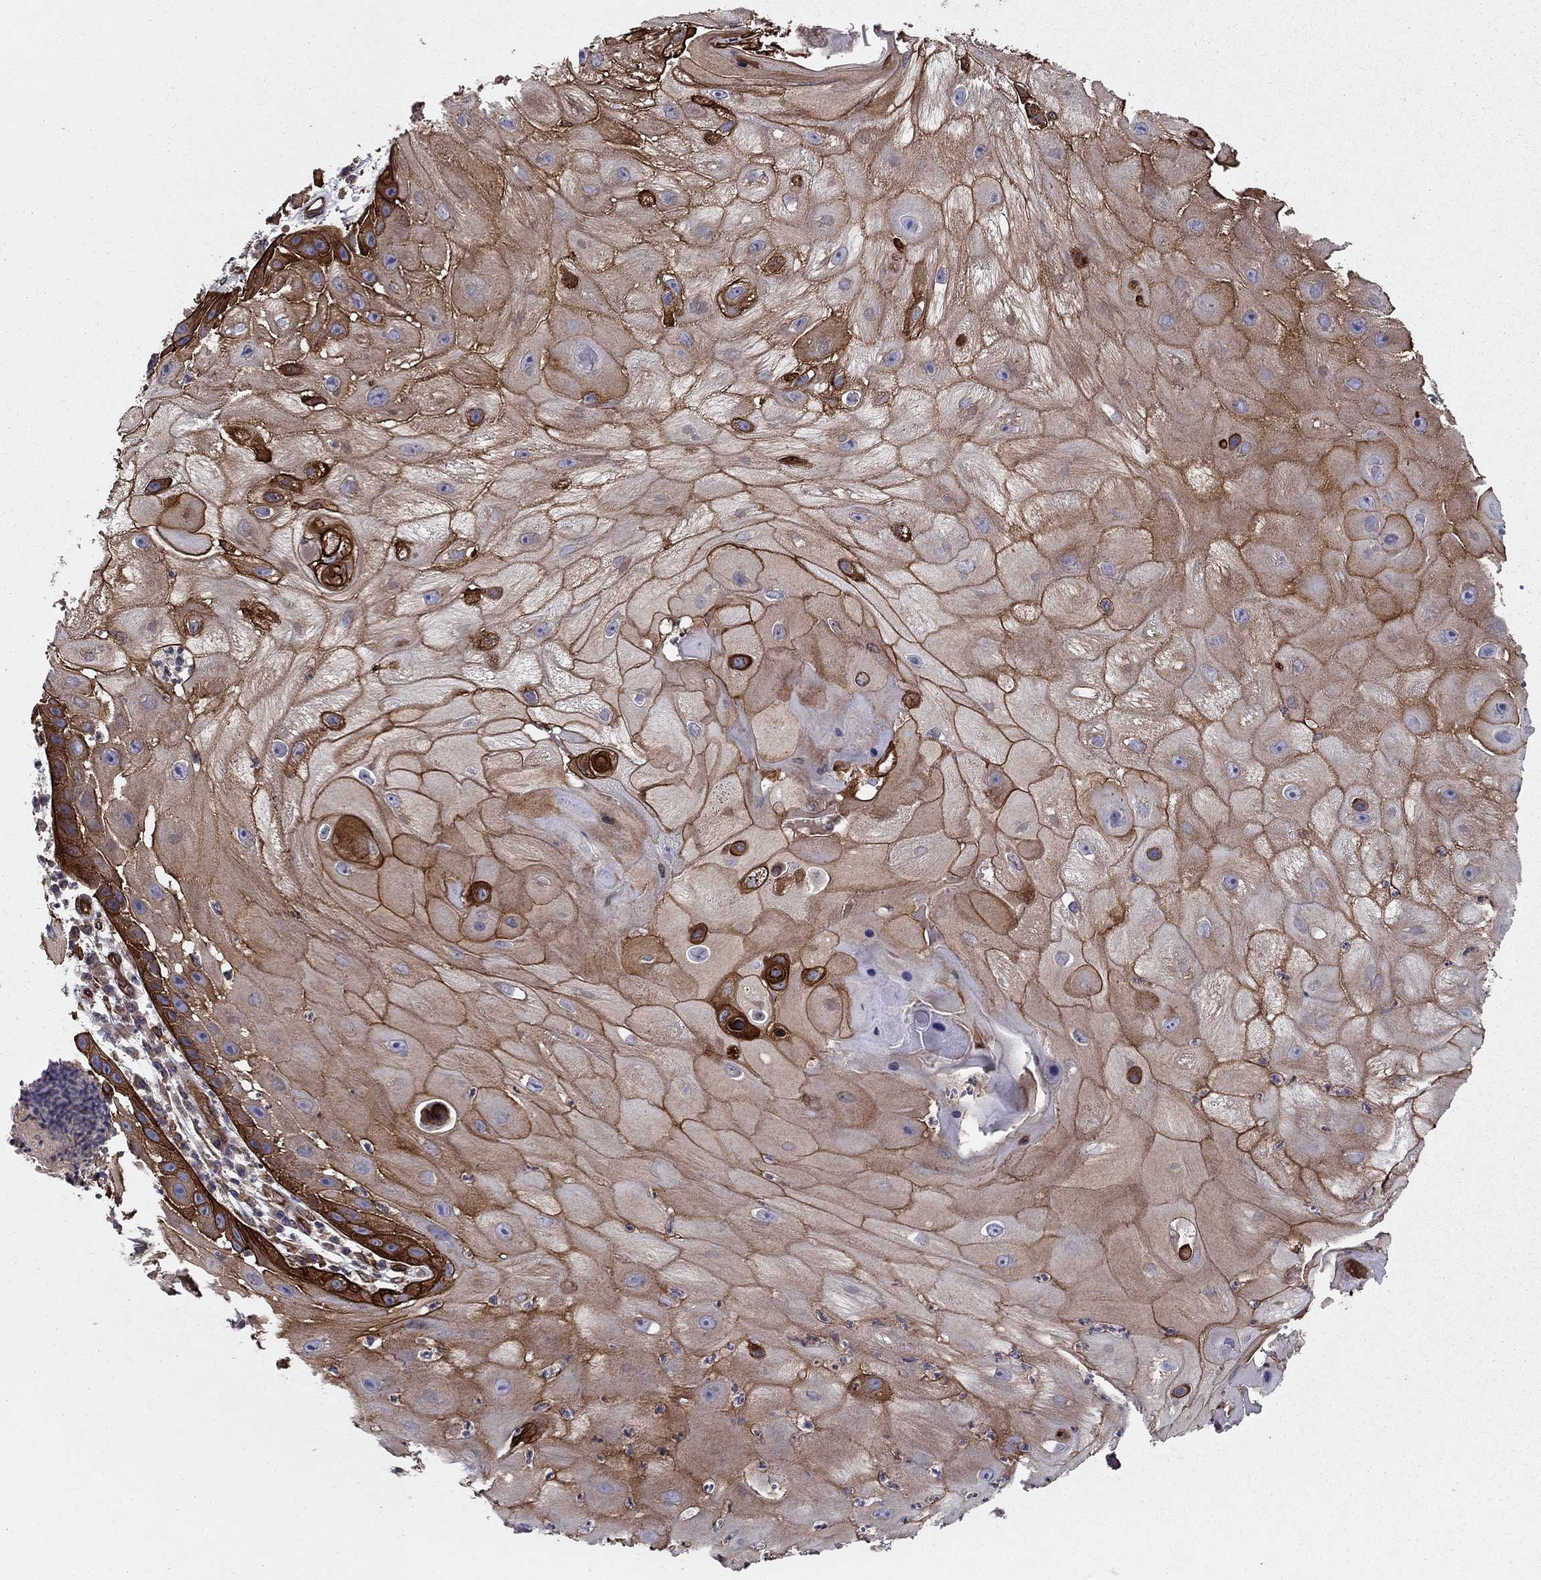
{"staining": {"intensity": "strong", "quantity": ">75%", "location": "cytoplasmic/membranous"}, "tissue": "skin cancer", "cell_type": "Tumor cells", "image_type": "cancer", "snomed": [{"axis": "morphology", "description": "Normal tissue, NOS"}, {"axis": "morphology", "description": "Squamous cell carcinoma, NOS"}, {"axis": "topography", "description": "Skin"}], "caption": "An immunohistochemistry (IHC) histopathology image of neoplastic tissue is shown. Protein staining in brown highlights strong cytoplasmic/membranous positivity in skin cancer within tumor cells. (DAB (3,3'-diaminobenzidine) = brown stain, brightfield microscopy at high magnification).", "gene": "SHMT1", "patient": {"sex": "male", "age": 79}}